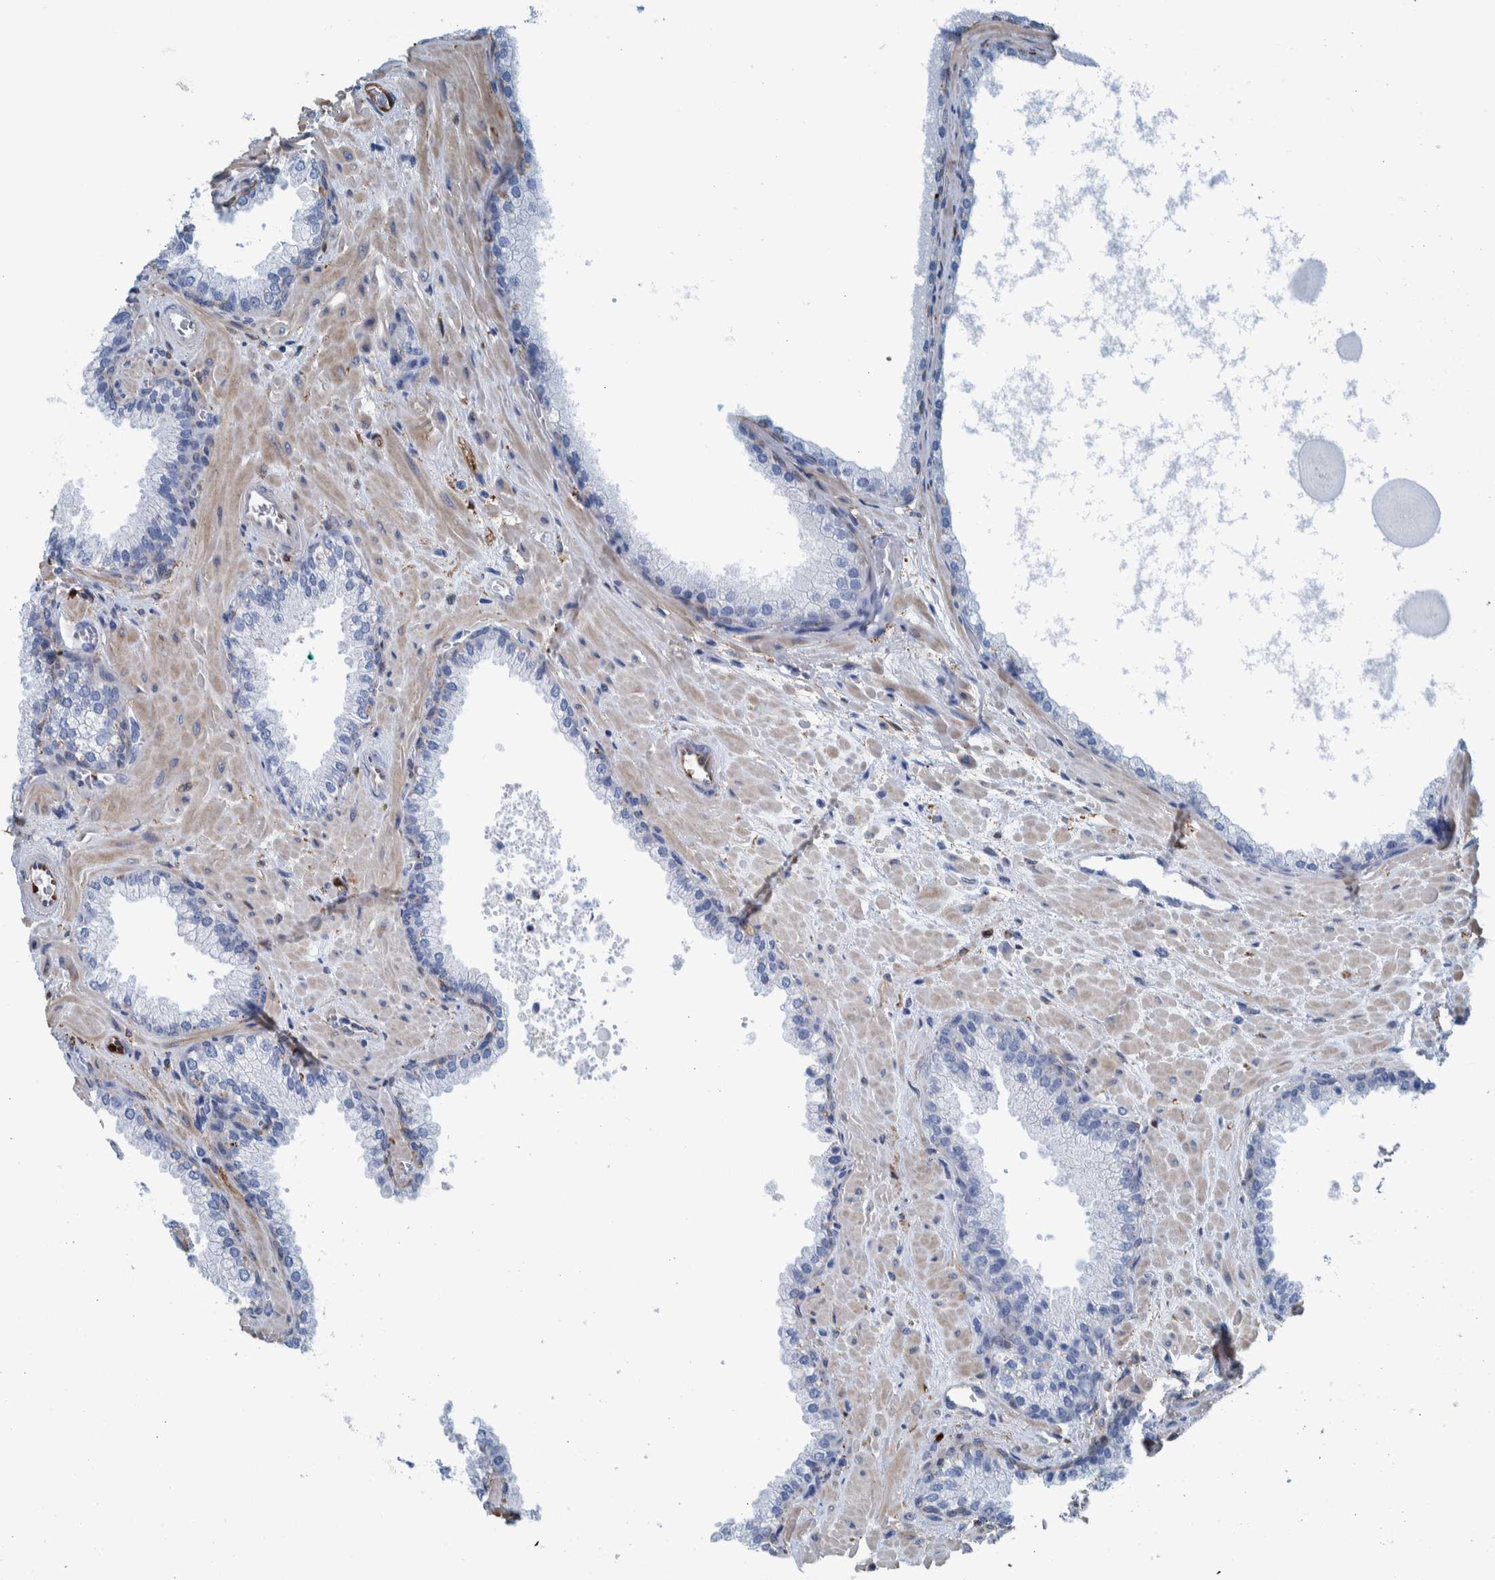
{"staining": {"intensity": "negative", "quantity": "none", "location": "none"}, "tissue": "prostate cancer", "cell_type": "Tumor cells", "image_type": "cancer", "snomed": [{"axis": "morphology", "description": "Adenocarcinoma, Low grade"}, {"axis": "topography", "description": "Prostate"}], "caption": "Immunohistochemistry (IHC) of prostate adenocarcinoma (low-grade) displays no expression in tumor cells. (DAB (3,3'-diaminobenzidine) immunohistochemistry (IHC), high magnification).", "gene": "IDO1", "patient": {"sex": "male", "age": 71}}